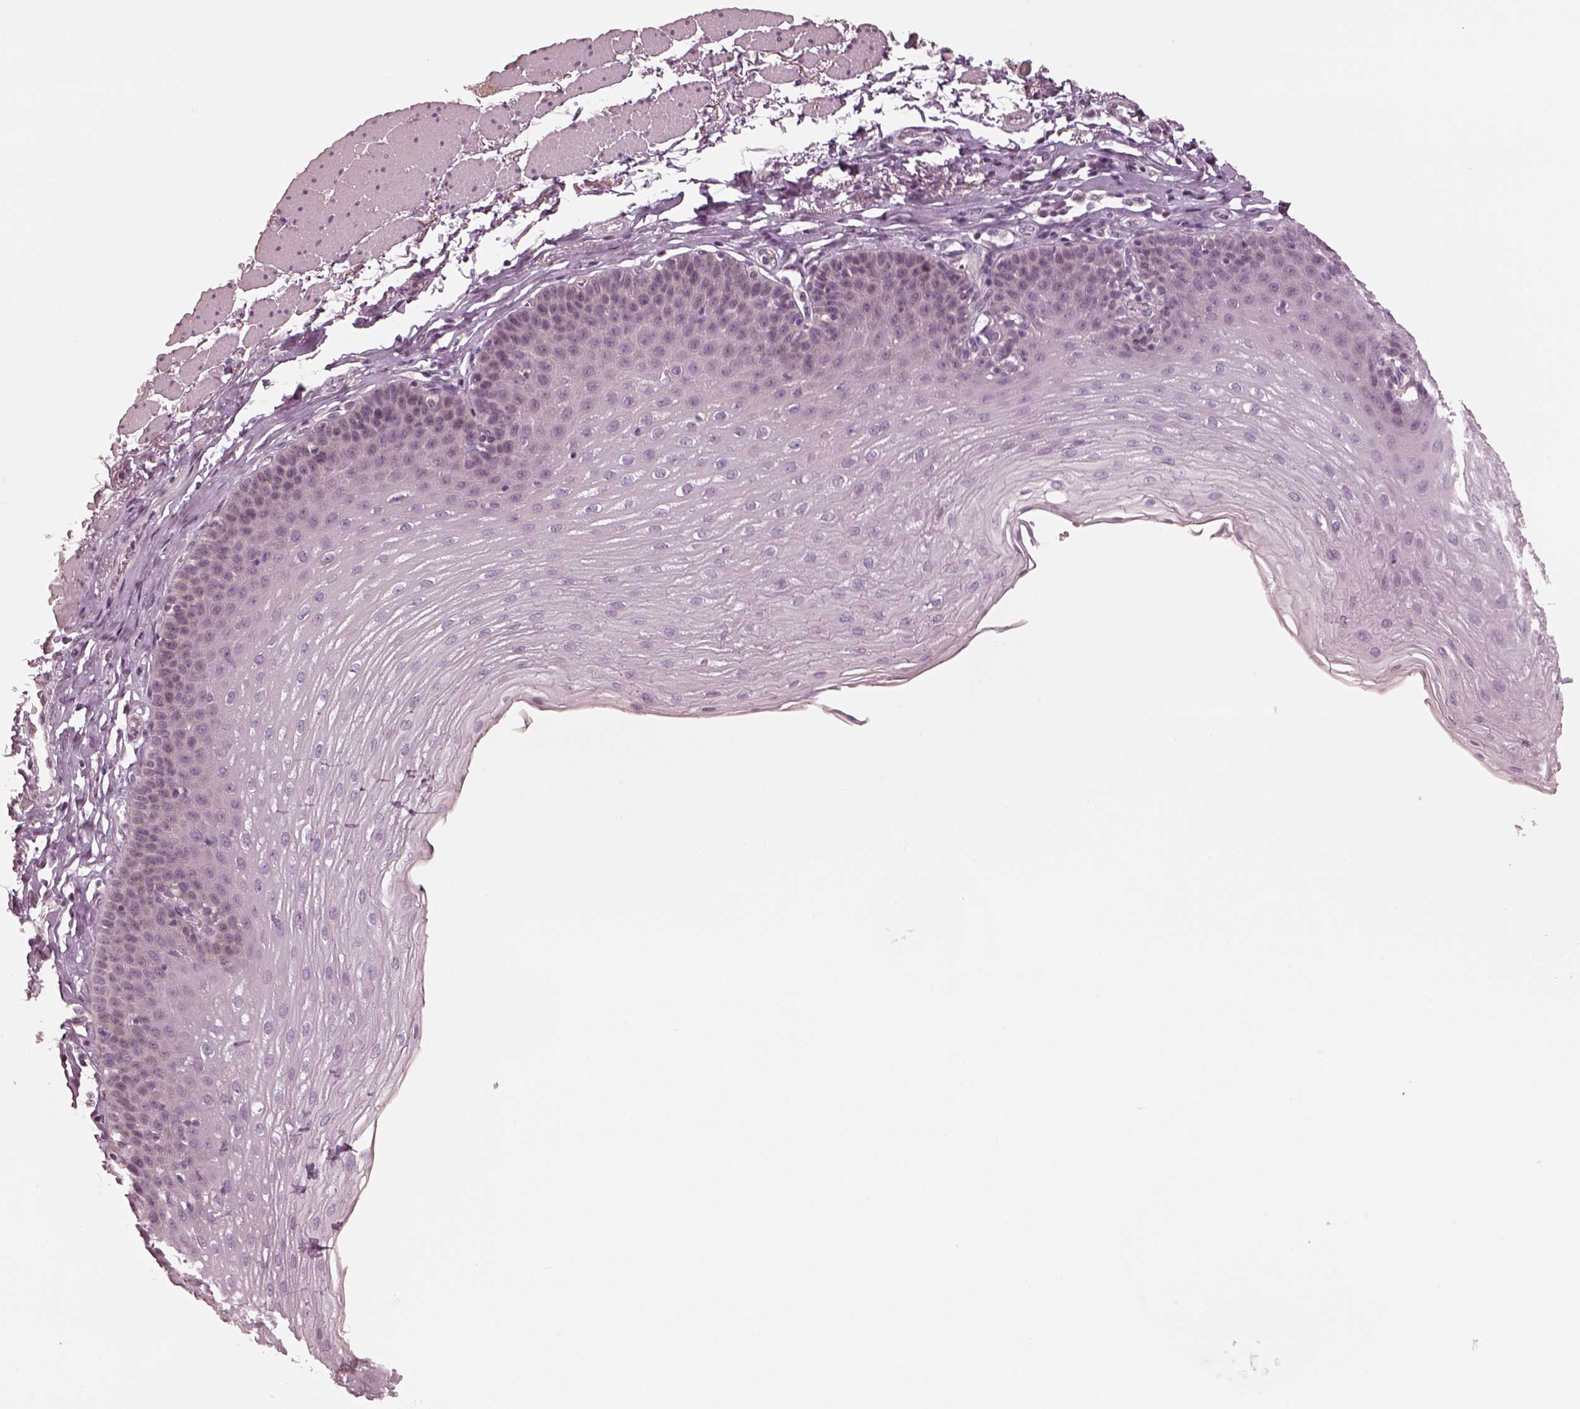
{"staining": {"intensity": "negative", "quantity": "none", "location": "none"}, "tissue": "esophagus", "cell_type": "Squamous epithelial cells", "image_type": "normal", "snomed": [{"axis": "morphology", "description": "Normal tissue, NOS"}, {"axis": "topography", "description": "Esophagus"}], "caption": "Squamous epithelial cells show no significant expression in unremarkable esophagus.", "gene": "EGR4", "patient": {"sex": "female", "age": 81}}